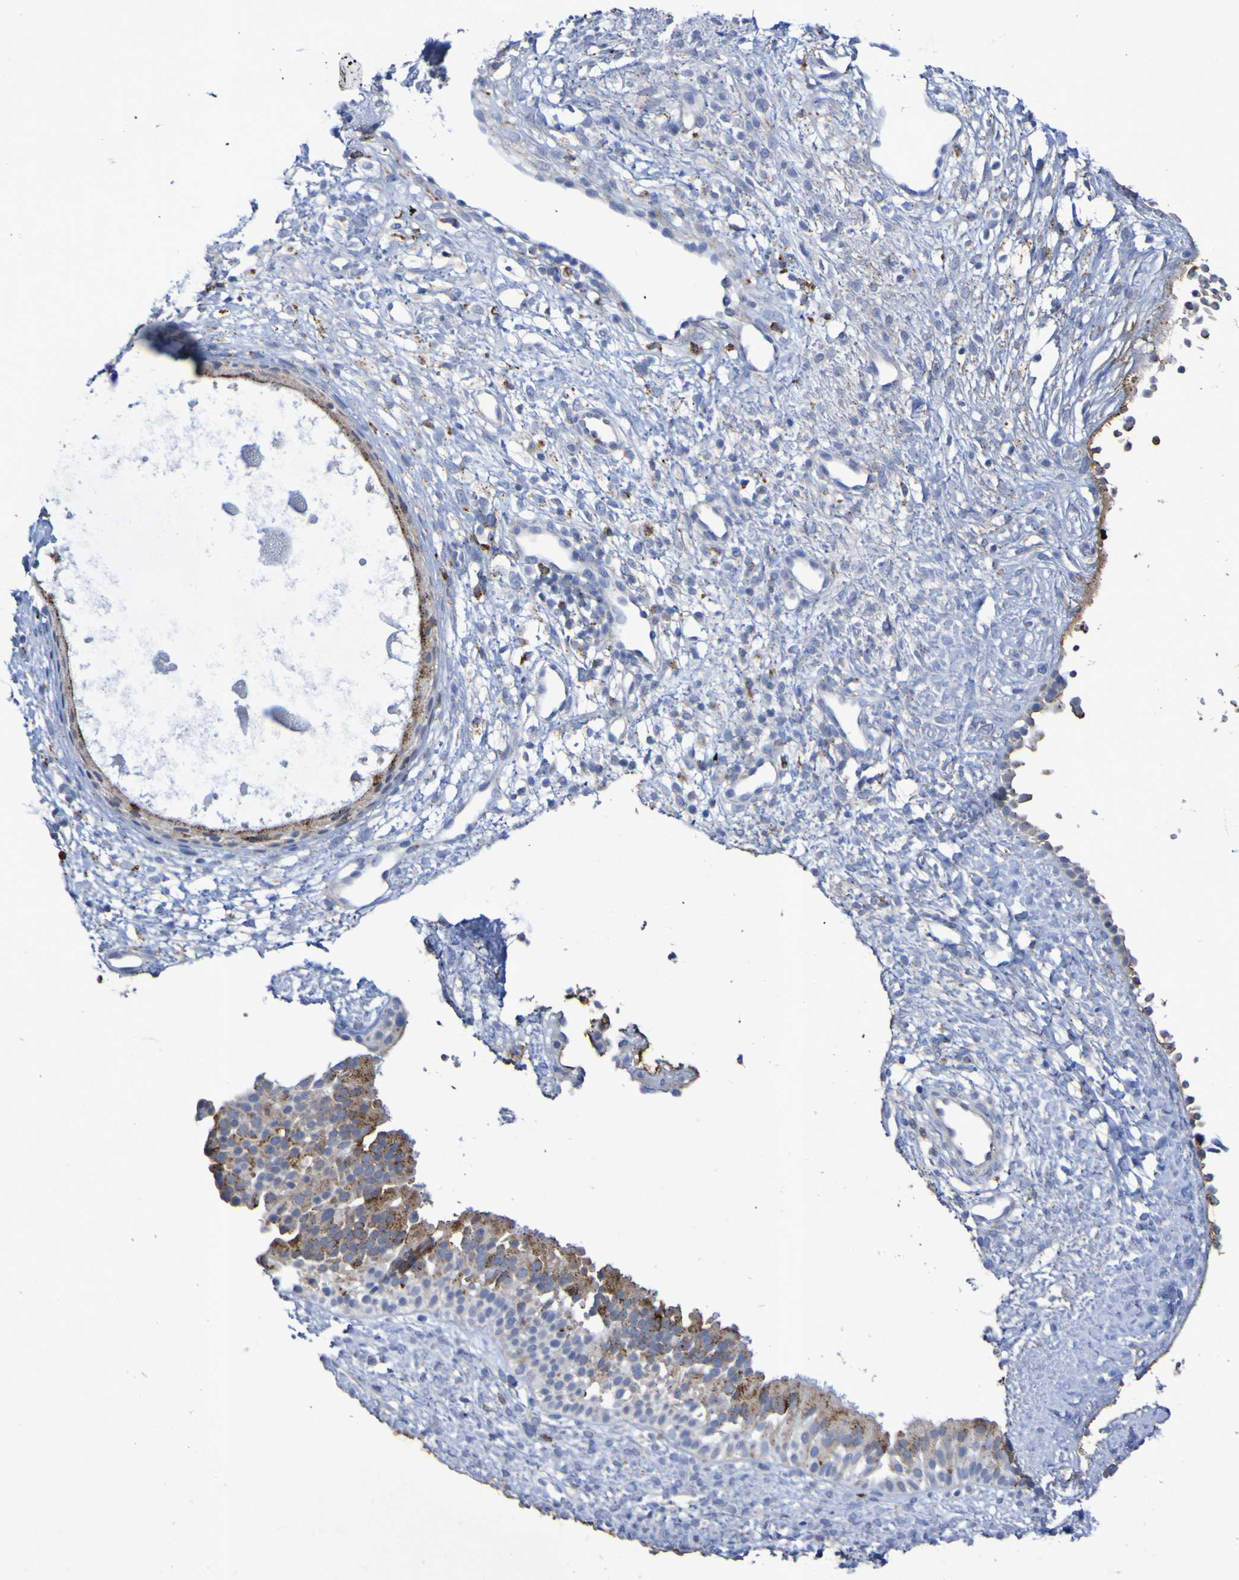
{"staining": {"intensity": "moderate", "quantity": "25%-75%", "location": "cytoplasmic/membranous"}, "tissue": "nasopharynx", "cell_type": "Respiratory epithelial cells", "image_type": "normal", "snomed": [{"axis": "morphology", "description": "Normal tissue, NOS"}, {"axis": "topography", "description": "Nasopharynx"}], "caption": "Immunohistochemical staining of benign human nasopharynx reveals moderate cytoplasmic/membranous protein positivity in approximately 25%-75% of respiratory epithelial cells. (DAB = brown stain, brightfield microscopy at high magnification).", "gene": "TPH1", "patient": {"sex": "male", "age": 22}}